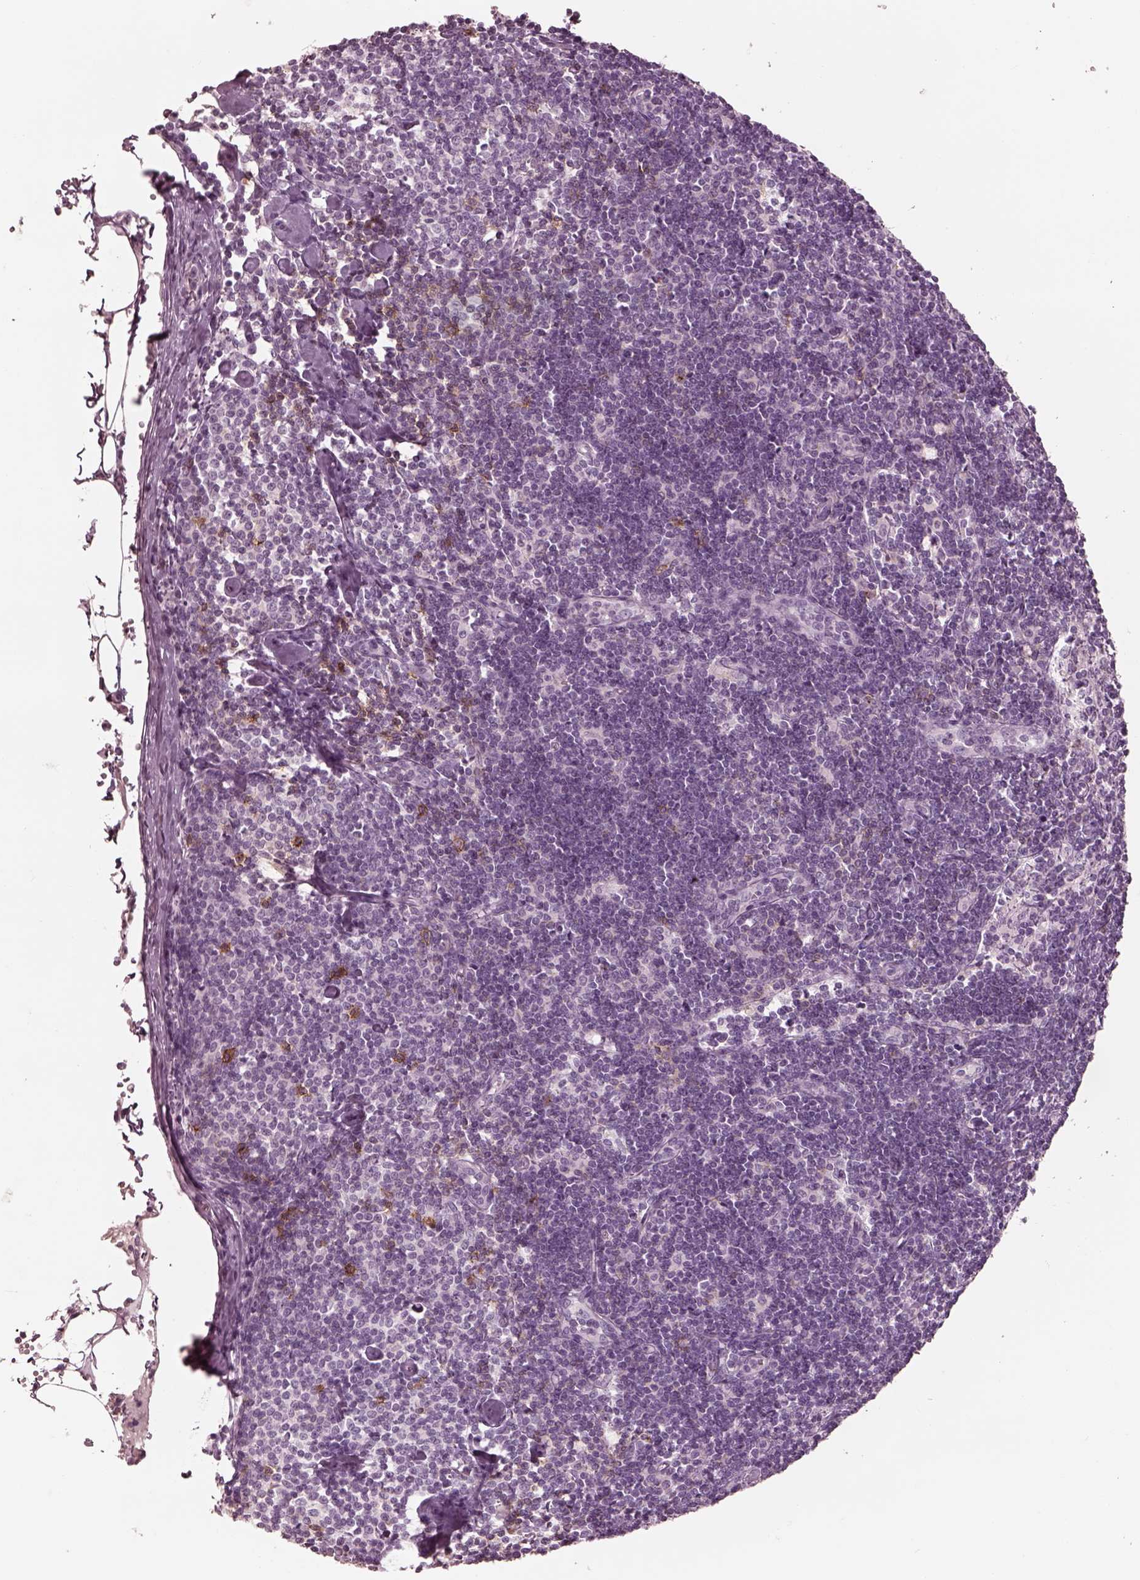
{"staining": {"intensity": "strong", "quantity": "<25%", "location": "cytoplasmic/membranous"}, "tissue": "lymph node", "cell_type": "Germinal center cells", "image_type": "normal", "snomed": [{"axis": "morphology", "description": "Normal tissue, NOS"}, {"axis": "topography", "description": "Lymph node"}], "caption": "A brown stain shows strong cytoplasmic/membranous positivity of a protein in germinal center cells of normal lymph node.", "gene": "PDCD1", "patient": {"sex": "female", "age": 42}}